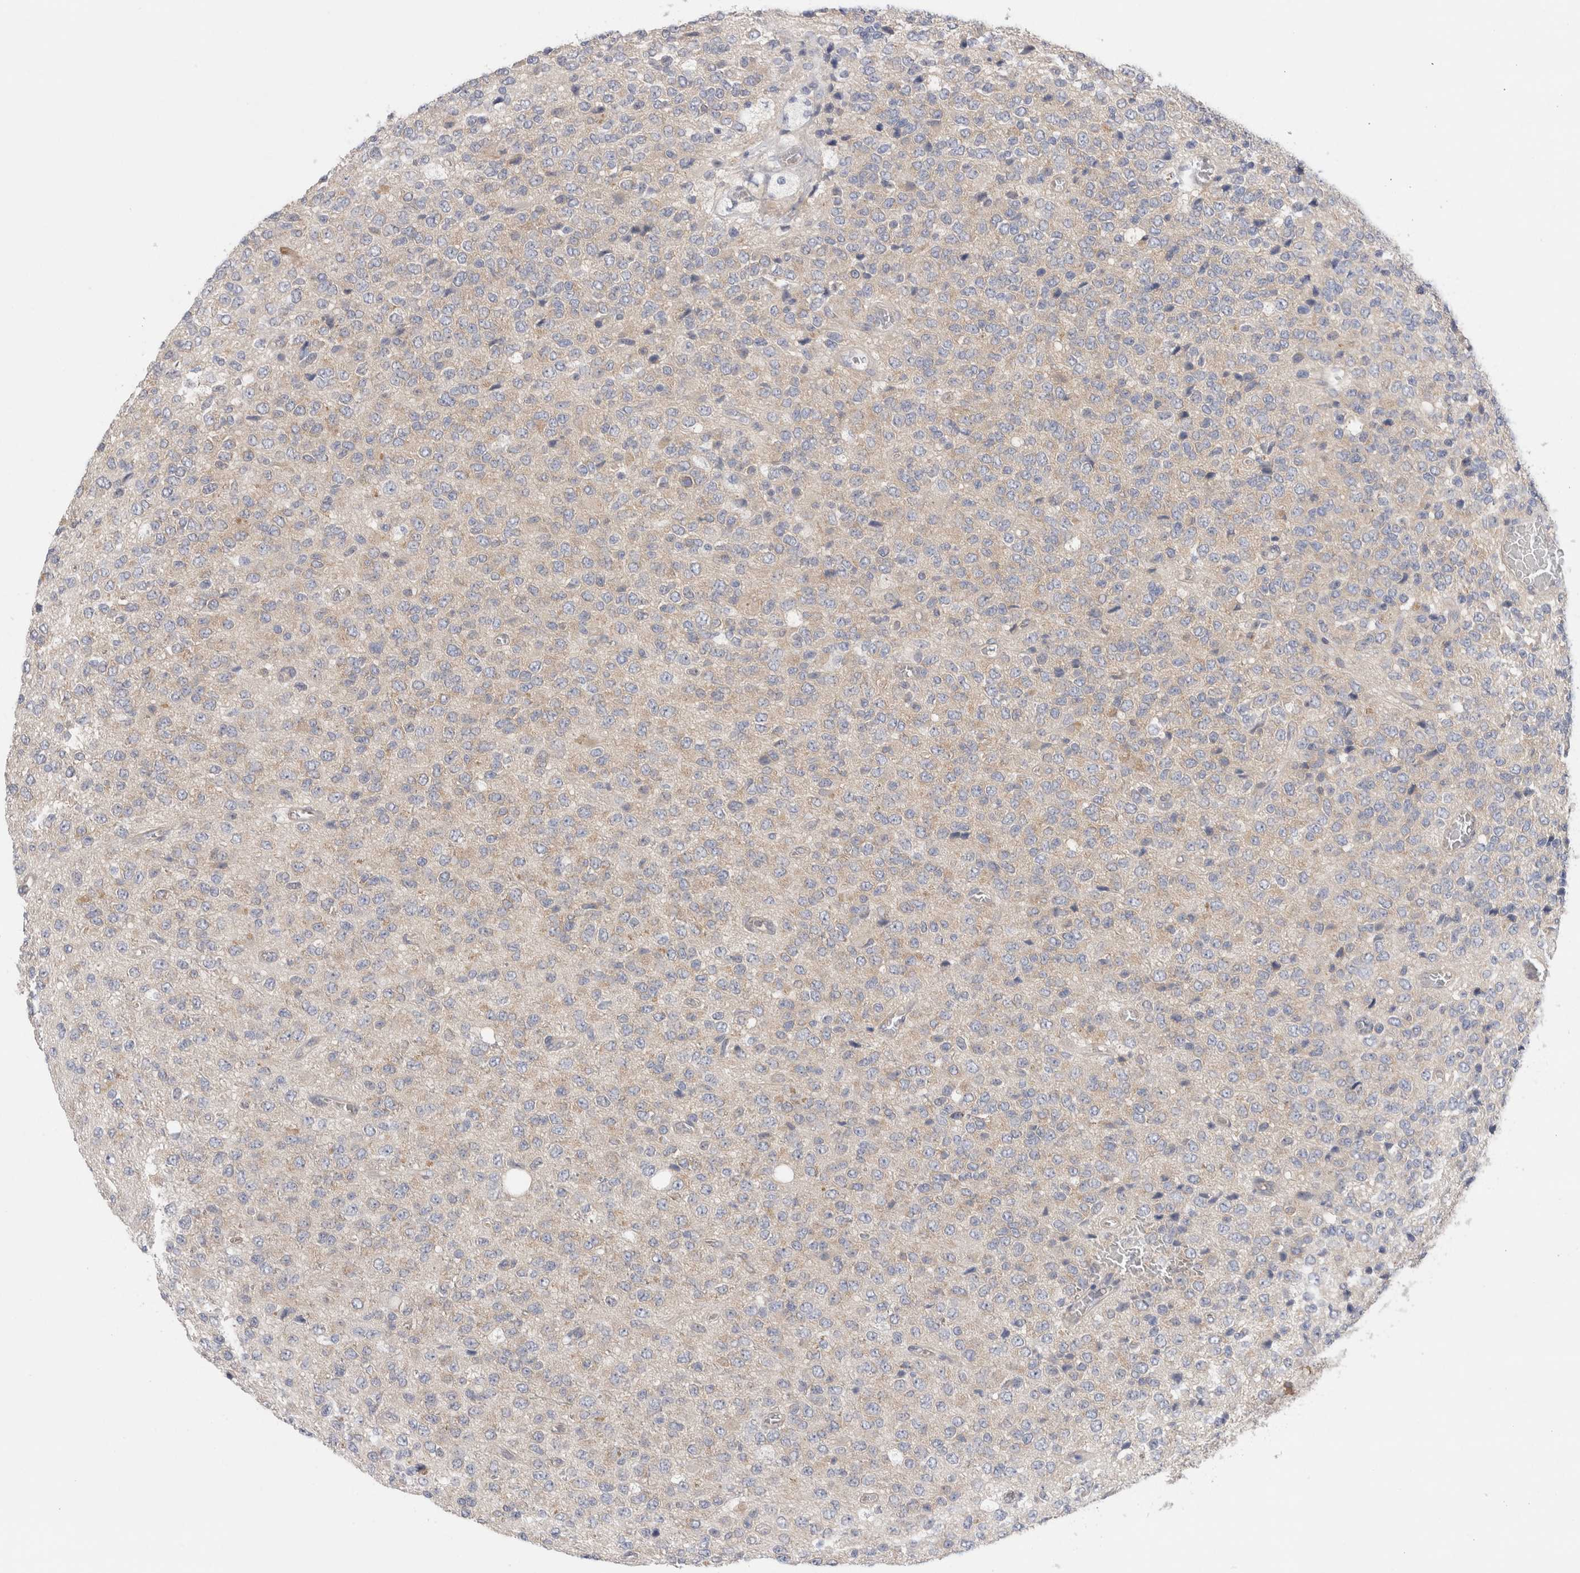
{"staining": {"intensity": "weak", "quantity": "<25%", "location": "cytoplasmic/membranous"}, "tissue": "glioma", "cell_type": "Tumor cells", "image_type": "cancer", "snomed": [{"axis": "morphology", "description": "Glioma, malignant, High grade"}, {"axis": "topography", "description": "pancreas cauda"}], "caption": "Tumor cells show no significant expression in malignant glioma (high-grade).", "gene": "WIPF2", "patient": {"sex": "male", "age": 60}}